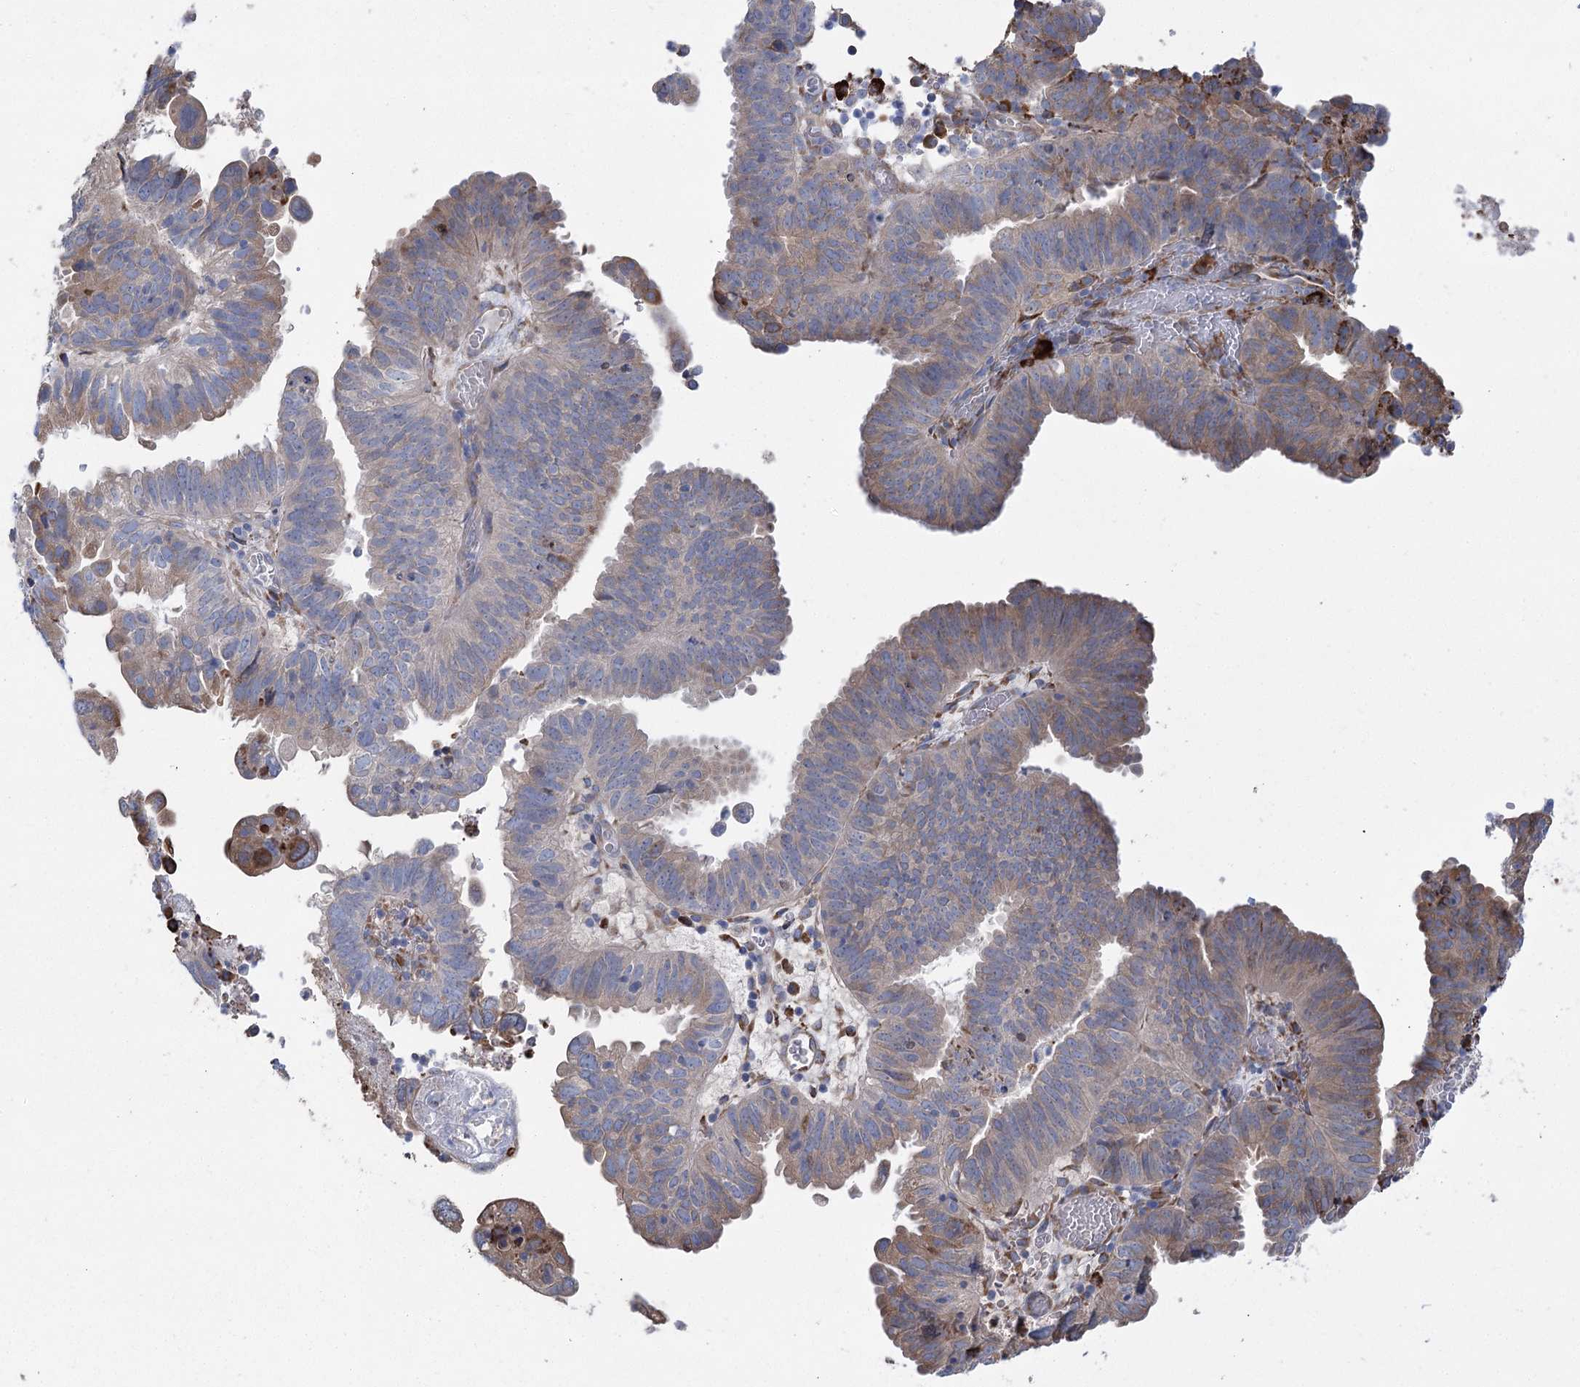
{"staining": {"intensity": "moderate", "quantity": "25%-75%", "location": "cytoplasmic/membranous"}, "tissue": "endometrial cancer", "cell_type": "Tumor cells", "image_type": "cancer", "snomed": [{"axis": "morphology", "description": "Adenocarcinoma, NOS"}, {"axis": "topography", "description": "Uterus"}], "caption": "IHC image of human endometrial adenocarcinoma stained for a protein (brown), which reveals medium levels of moderate cytoplasmic/membranous staining in about 25%-75% of tumor cells.", "gene": "METTL24", "patient": {"sex": "female", "age": 77}}